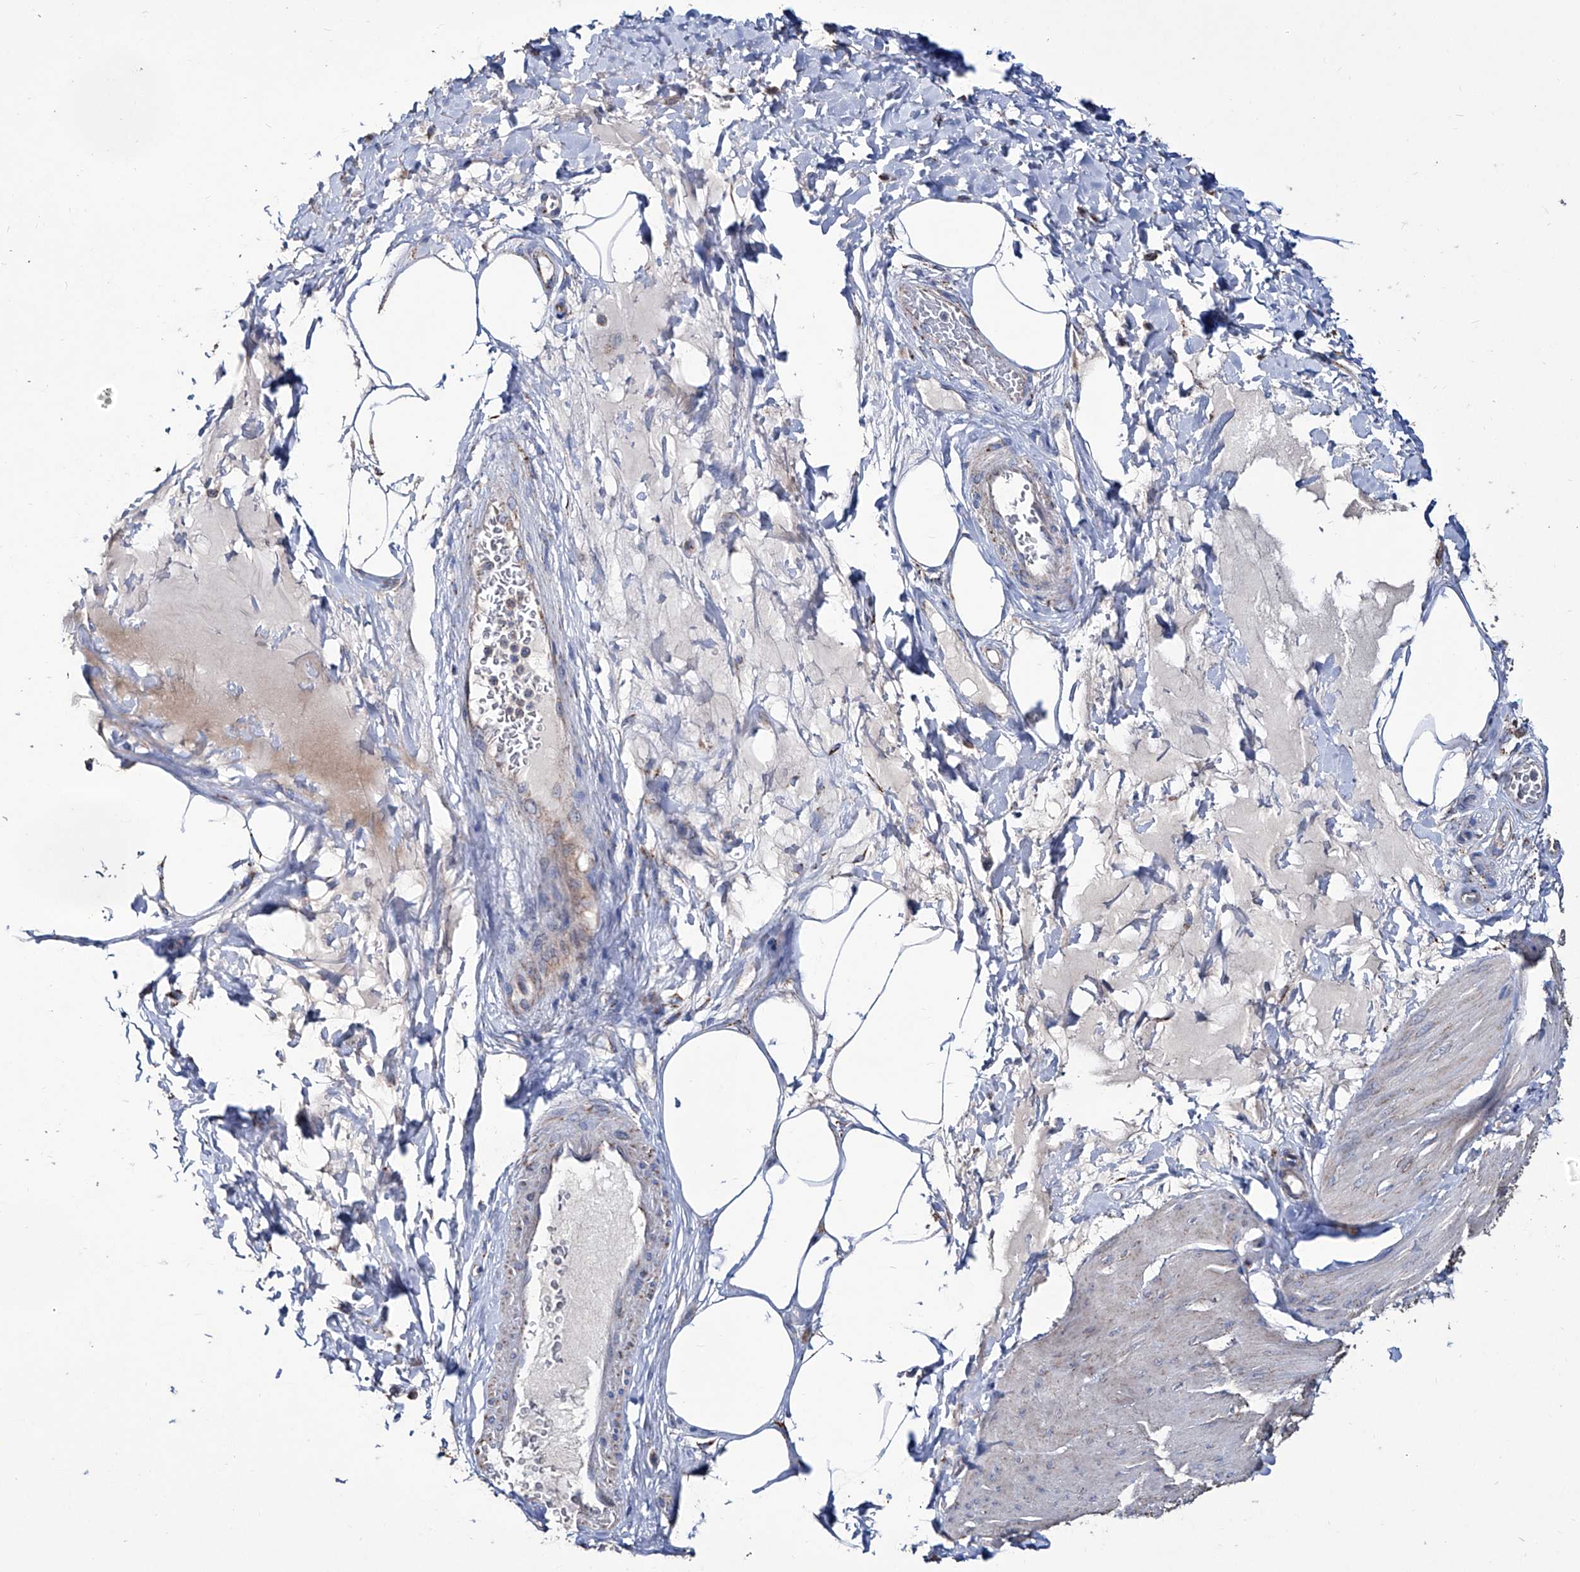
{"staining": {"intensity": "weak", "quantity": "25%-75%", "location": "cytoplasmic/membranous"}, "tissue": "smooth muscle", "cell_type": "Smooth muscle cells", "image_type": "normal", "snomed": [{"axis": "morphology", "description": "Urothelial carcinoma, High grade"}, {"axis": "topography", "description": "Urinary bladder"}], "caption": "A brown stain shows weak cytoplasmic/membranous positivity of a protein in smooth muscle cells of normal human smooth muscle. The protein is stained brown, and the nuclei are stained in blue (DAB (3,3'-diaminobenzidine) IHC with brightfield microscopy, high magnification).", "gene": "NHS", "patient": {"sex": "male", "age": 46}}